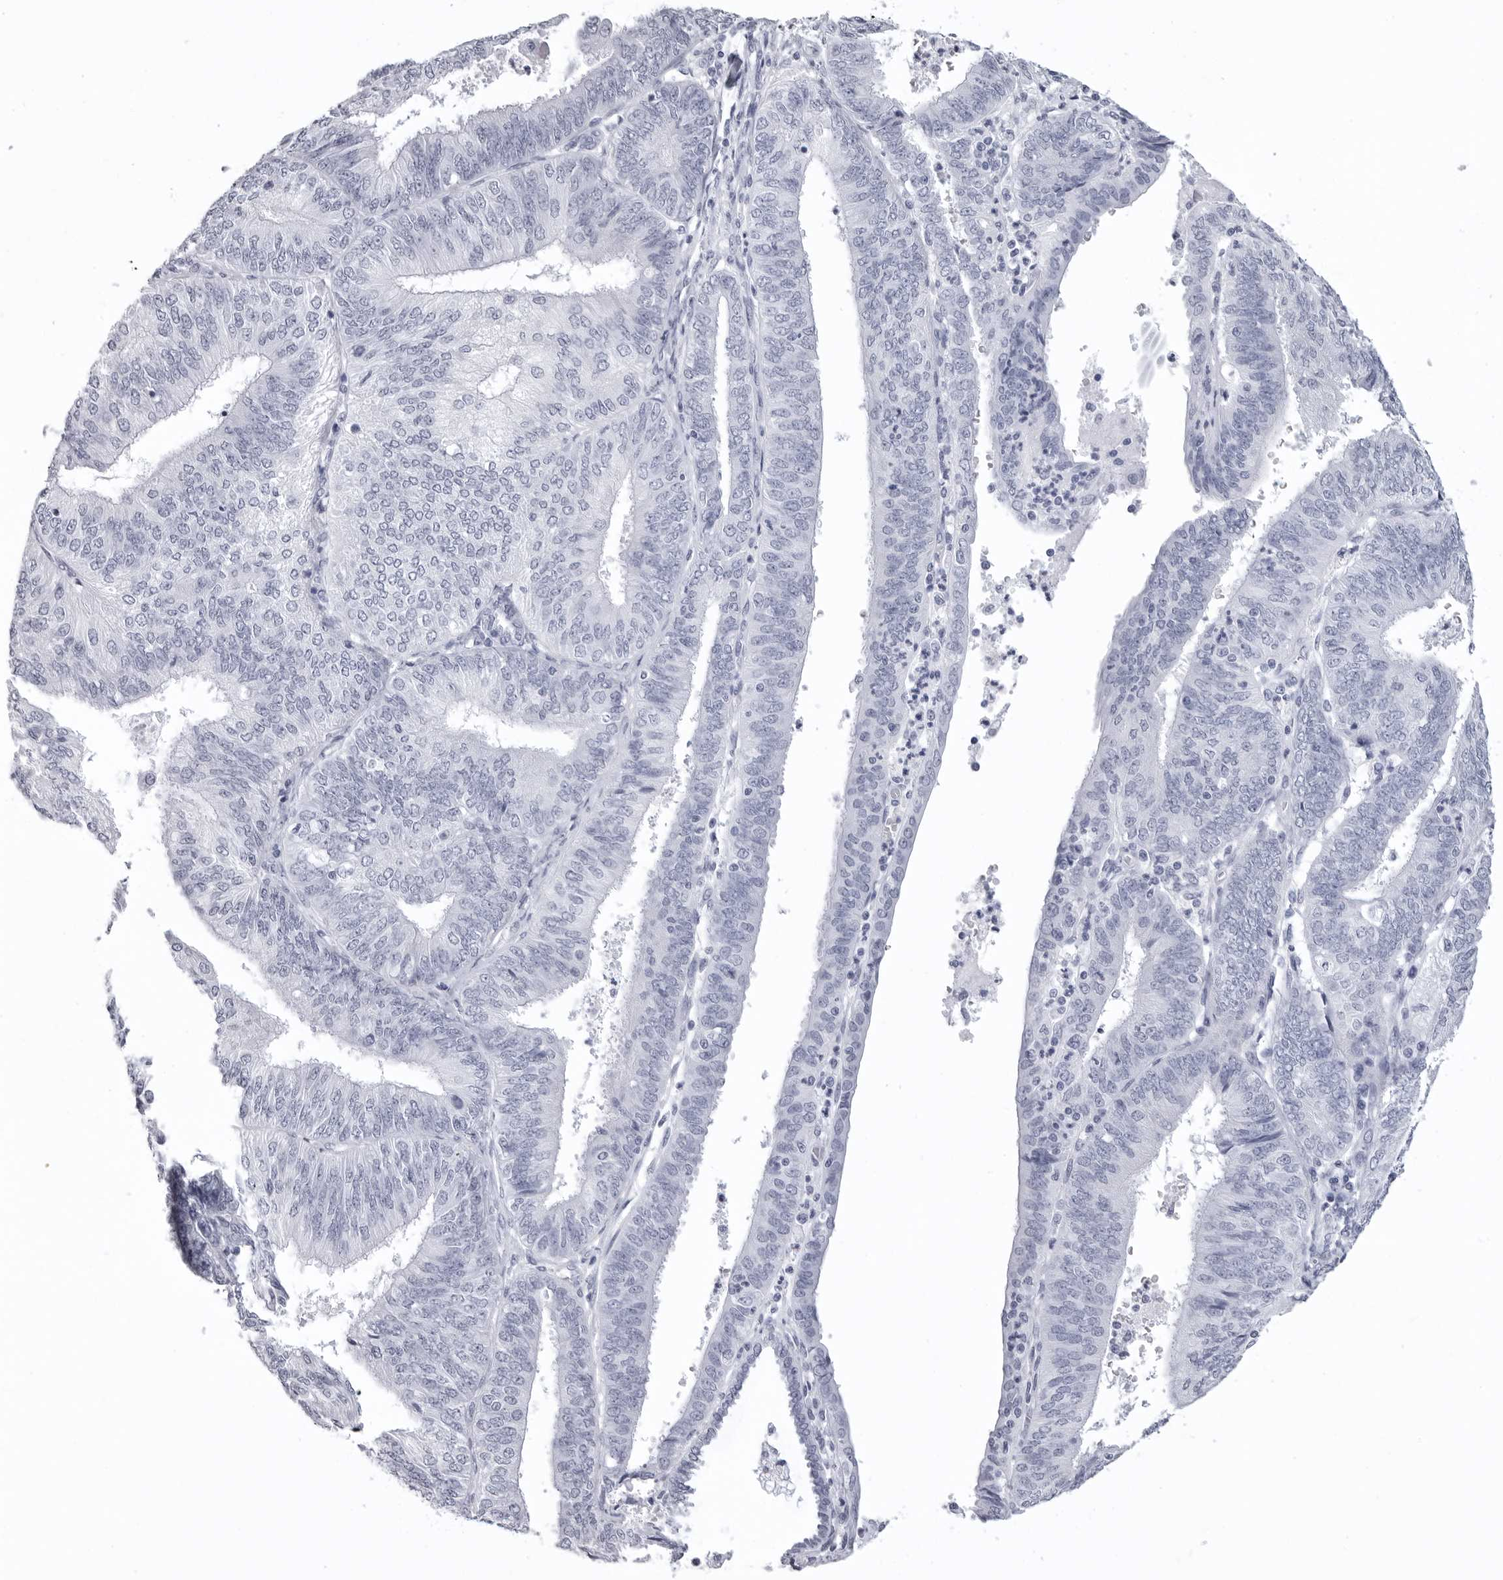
{"staining": {"intensity": "negative", "quantity": "none", "location": "none"}, "tissue": "endometrial cancer", "cell_type": "Tumor cells", "image_type": "cancer", "snomed": [{"axis": "morphology", "description": "Adenocarcinoma, NOS"}, {"axis": "topography", "description": "Endometrium"}], "caption": "A high-resolution histopathology image shows IHC staining of adenocarcinoma (endometrial), which demonstrates no significant expression in tumor cells.", "gene": "LGALS4", "patient": {"sex": "female", "age": 58}}